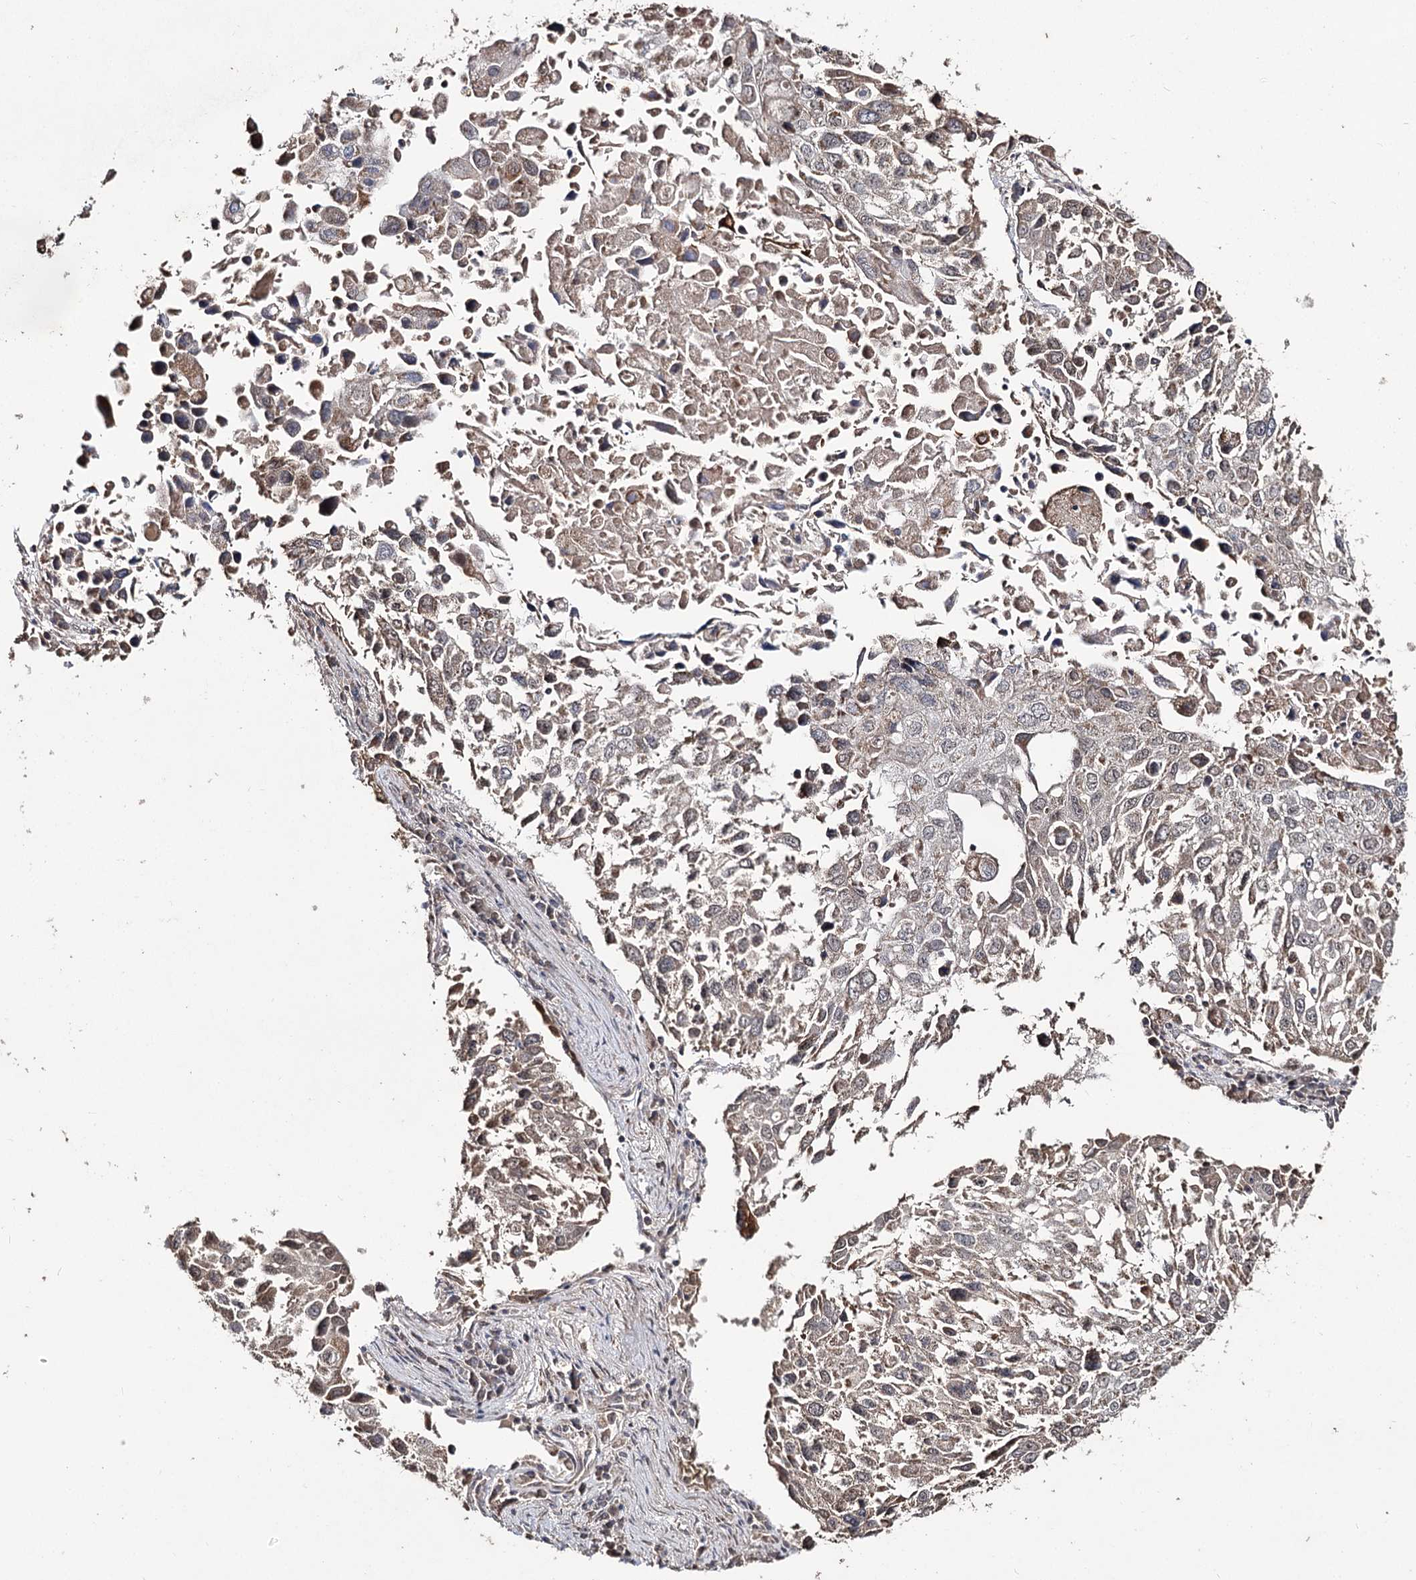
{"staining": {"intensity": "negative", "quantity": "none", "location": "none"}, "tissue": "lung cancer", "cell_type": "Tumor cells", "image_type": "cancer", "snomed": [{"axis": "morphology", "description": "Squamous cell carcinoma, NOS"}, {"axis": "topography", "description": "Lung"}], "caption": "Immunohistochemical staining of human lung squamous cell carcinoma displays no significant staining in tumor cells.", "gene": "ACTR6", "patient": {"sex": "male", "age": 65}}